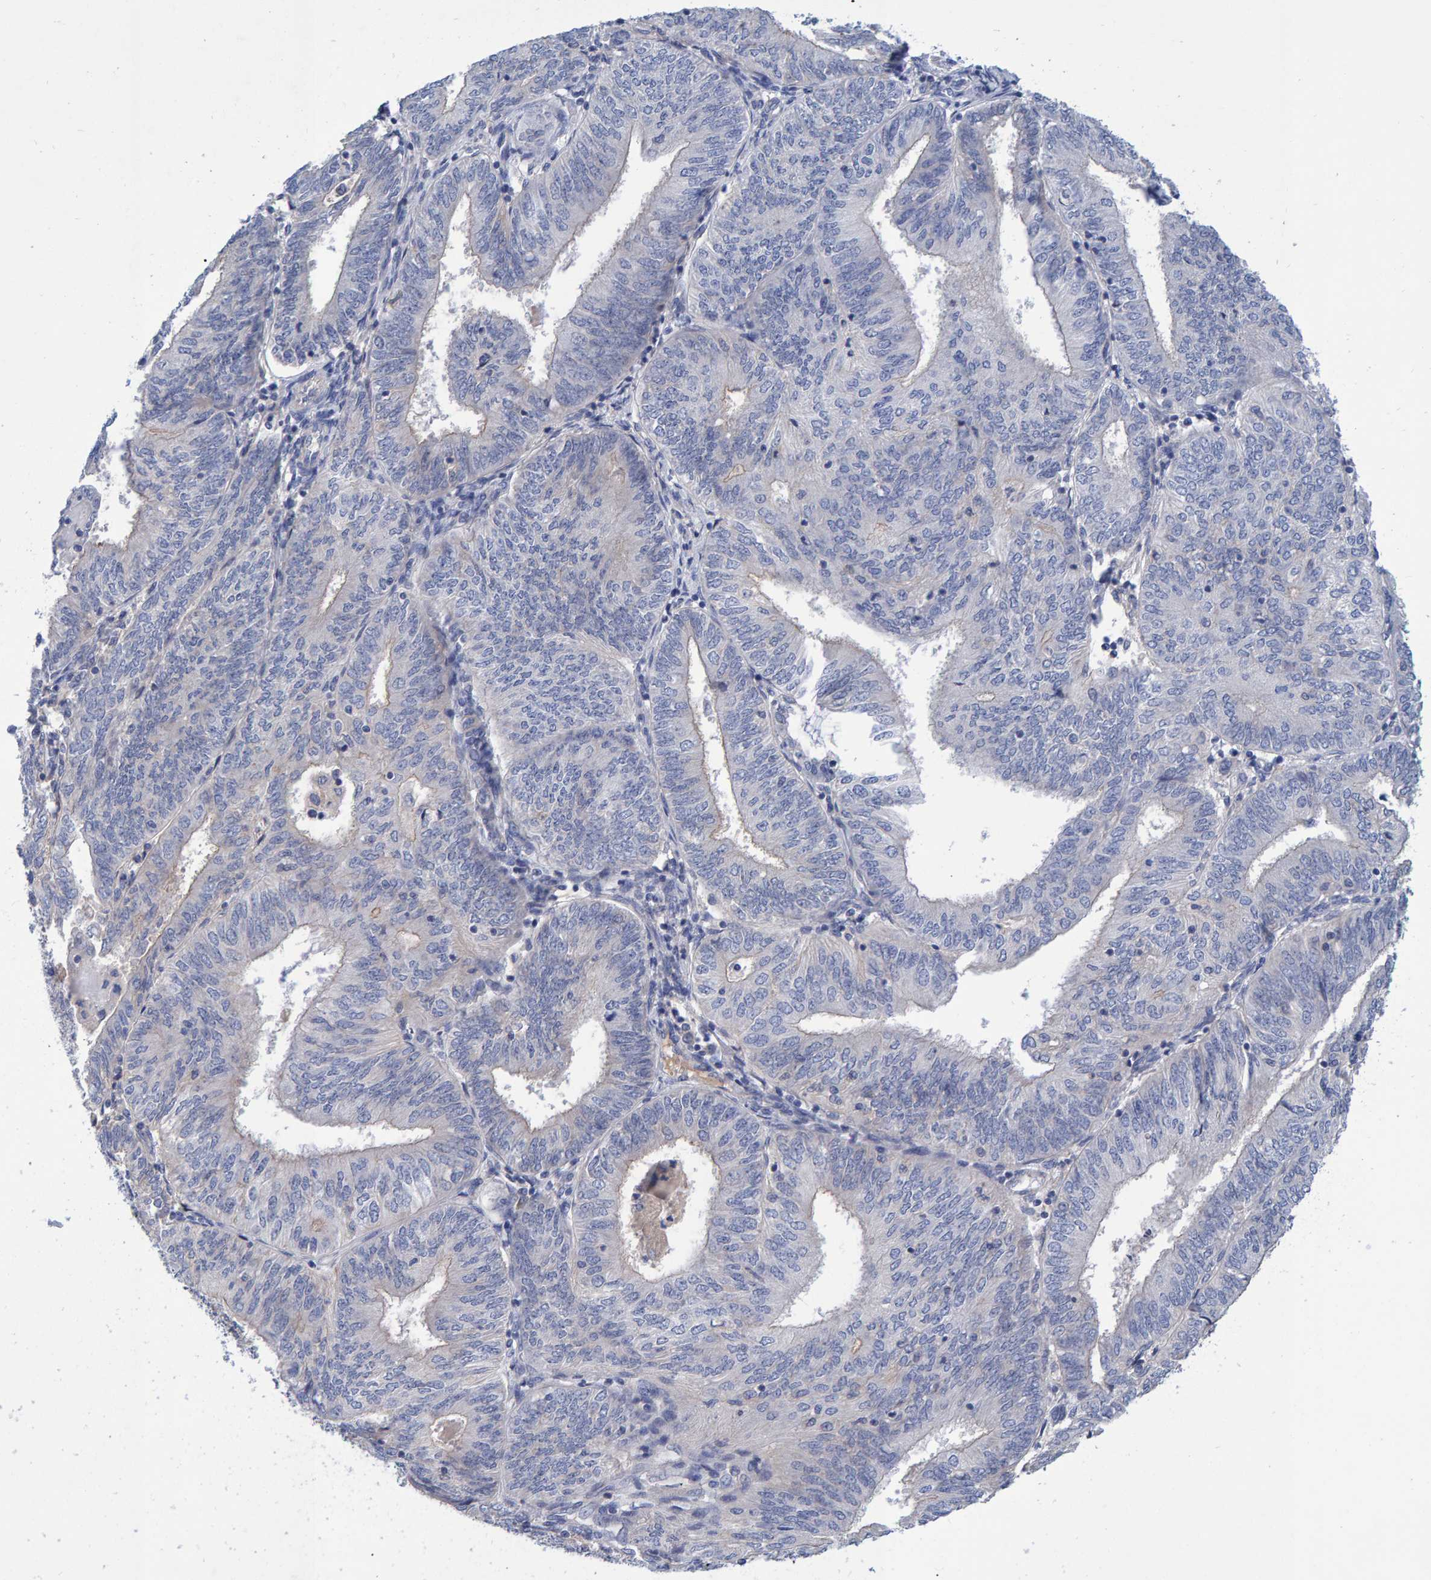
{"staining": {"intensity": "negative", "quantity": "none", "location": "none"}, "tissue": "endometrial cancer", "cell_type": "Tumor cells", "image_type": "cancer", "snomed": [{"axis": "morphology", "description": "Adenocarcinoma, NOS"}, {"axis": "topography", "description": "Endometrium"}], "caption": "Immunohistochemical staining of human adenocarcinoma (endometrial) reveals no significant positivity in tumor cells.", "gene": "EFR3A", "patient": {"sex": "female", "age": 58}}